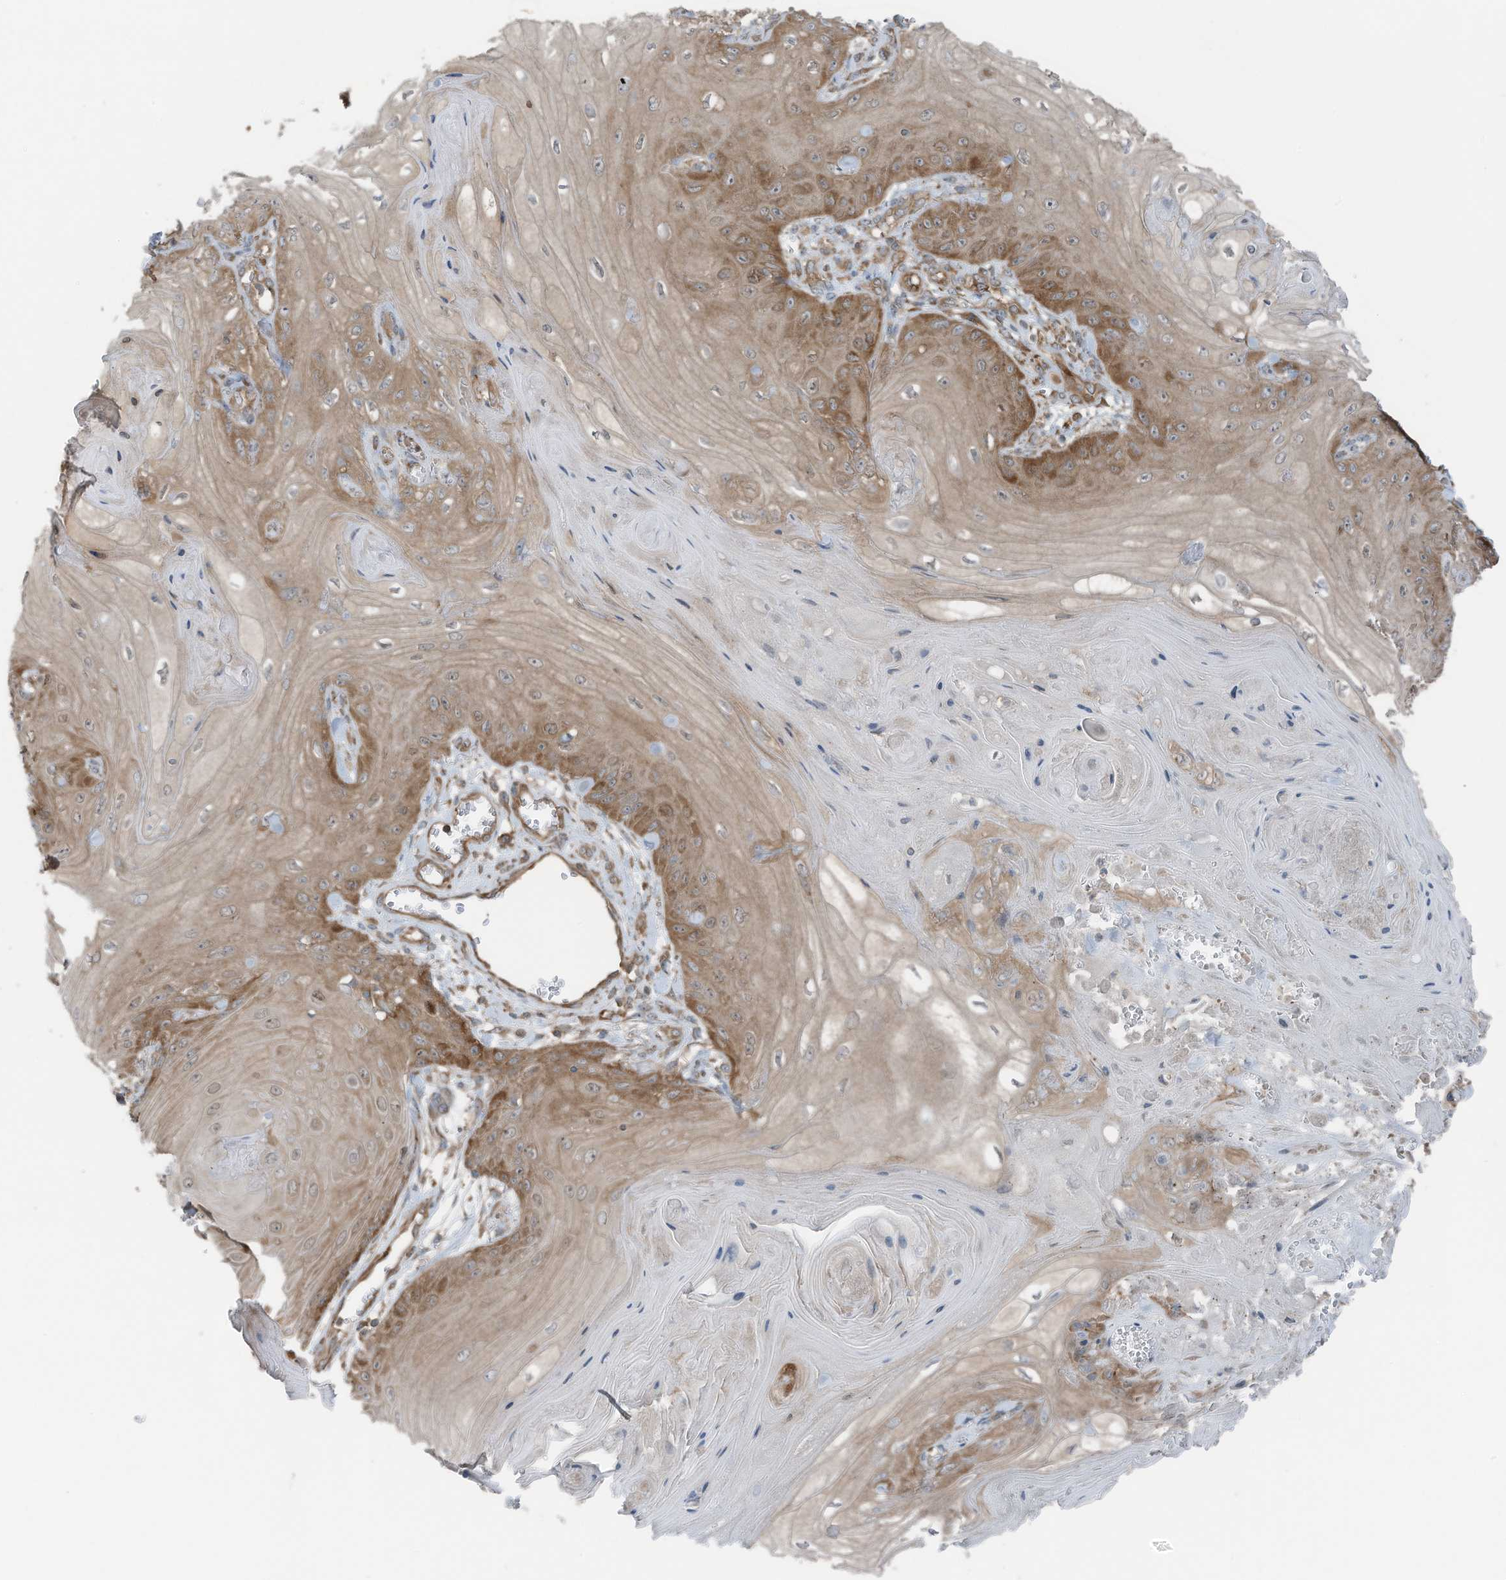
{"staining": {"intensity": "moderate", "quantity": "25%-75%", "location": "cytoplasmic/membranous"}, "tissue": "skin cancer", "cell_type": "Tumor cells", "image_type": "cancer", "snomed": [{"axis": "morphology", "description": "Squamous cell carcinoma, NOS"}, {"axis": "topography", "description": "Skin"}], "caption": "Skin cancer (squamous cell carcinoma) tissue exhibits moderate cytoplasmic/membranous positivity in approximately 25%-75% of tumor cells, visualized by immunohistochemistry. Immunohistochemistry stains the protein of interest in brown and the nuclei are stained blue.", "gene": "TXNDC9", "patient": {"sex": "male", "age": 74}}